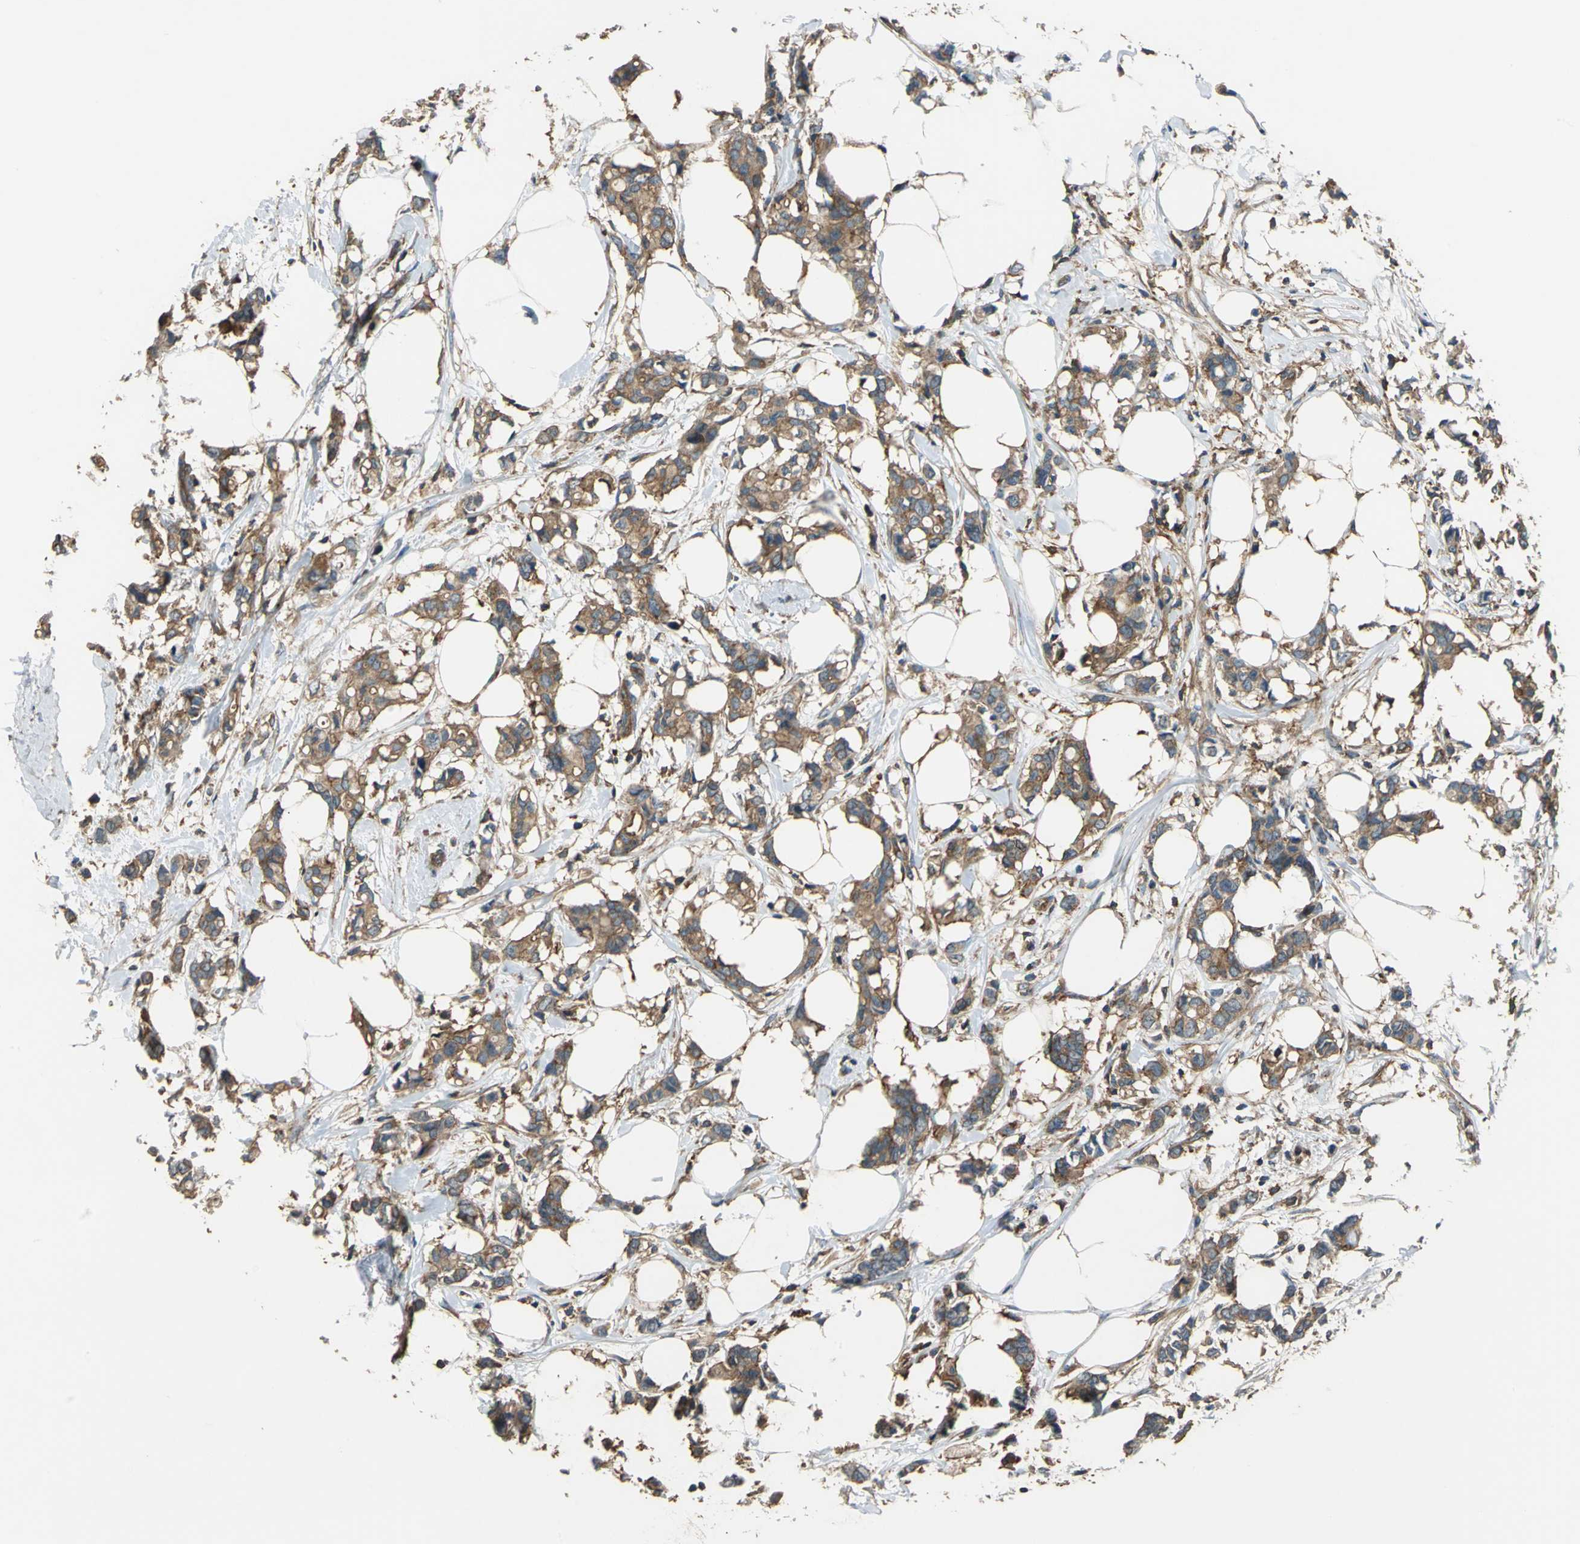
{"staining": {"intensity": "moderate", "quantity": ">75%", "location": "cytoplasmic/membranous"}, "tissue": "breast cancer", "cell_type": "Tumor cells", "image_type": "cancer", "snomed": [{"axis": "morphology", "description": "Duct carcinoma"}, {"axis": "topography", "description": "Breast"}], "caption": "A high-resolution micrograph shows immunohistochemistry (IHC) staining of intraductal carcinoma (breast), which shows moderate cytoplasmic/membranous positivity in about >75% of tumor cells.", "gene": "DDX3Y", "patient": {"sex": "female", "age": 84}}